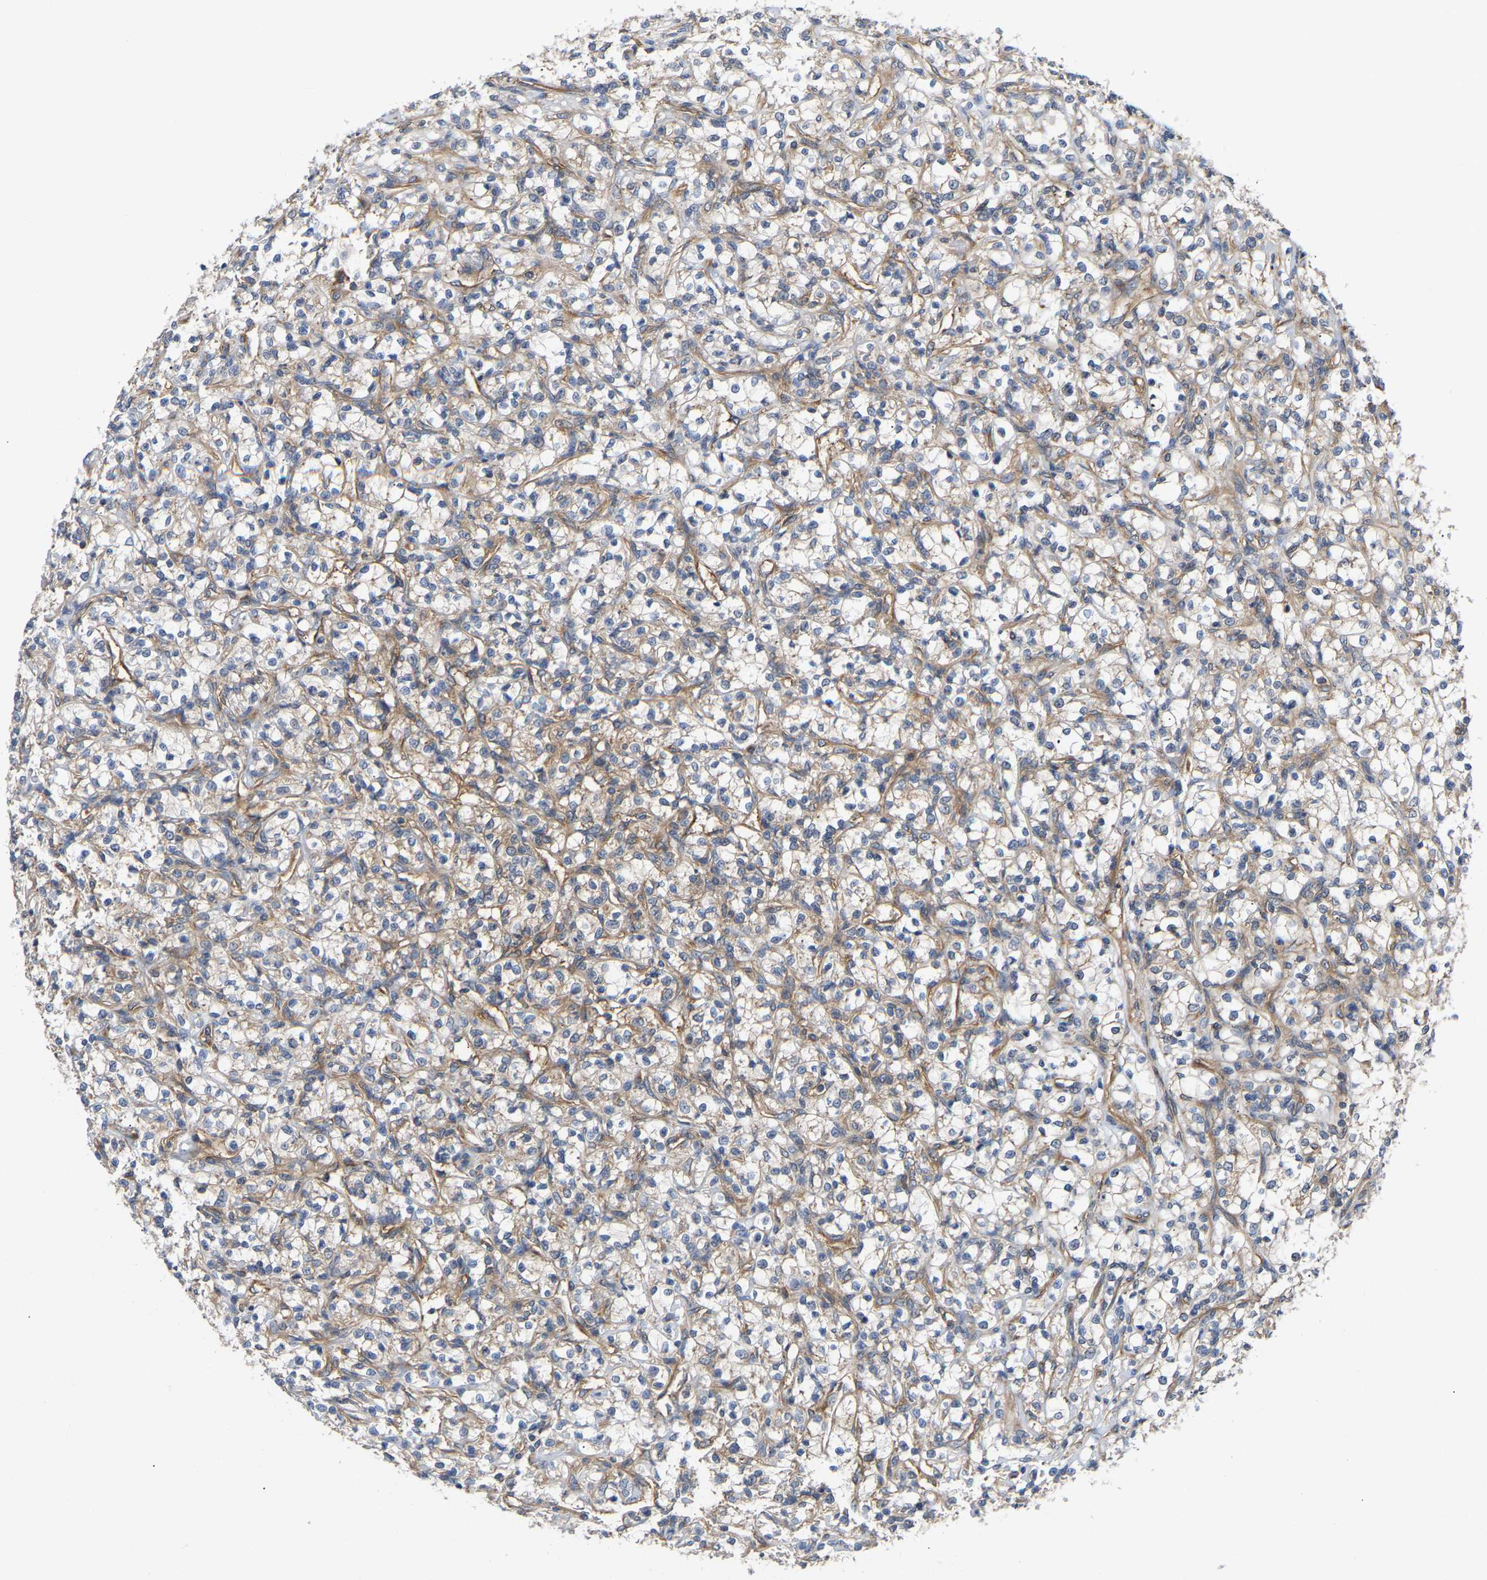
{"staining": {"intensity": "weak", "quantity": "25%-75%", "location": "cytoplasmic/membranous"}, "tissue": "renal cancer", "cell_type": "Tumor cells", "image_type": "cancer", "snomed": [{"axis": "morphology", "description": "Adenocarcinoma, NOS"}, {"axis": "topography", "description": "Kidney"}], "caption": "This is a histology image of immunohistochemistry (IHC) staining of renal adenocarcinoma, which shows weak expression in the cytoplasmic/membranous of tumor cells.", "gene": "LAPTM4B", "patient": {"sex": "female", "age": 69}}